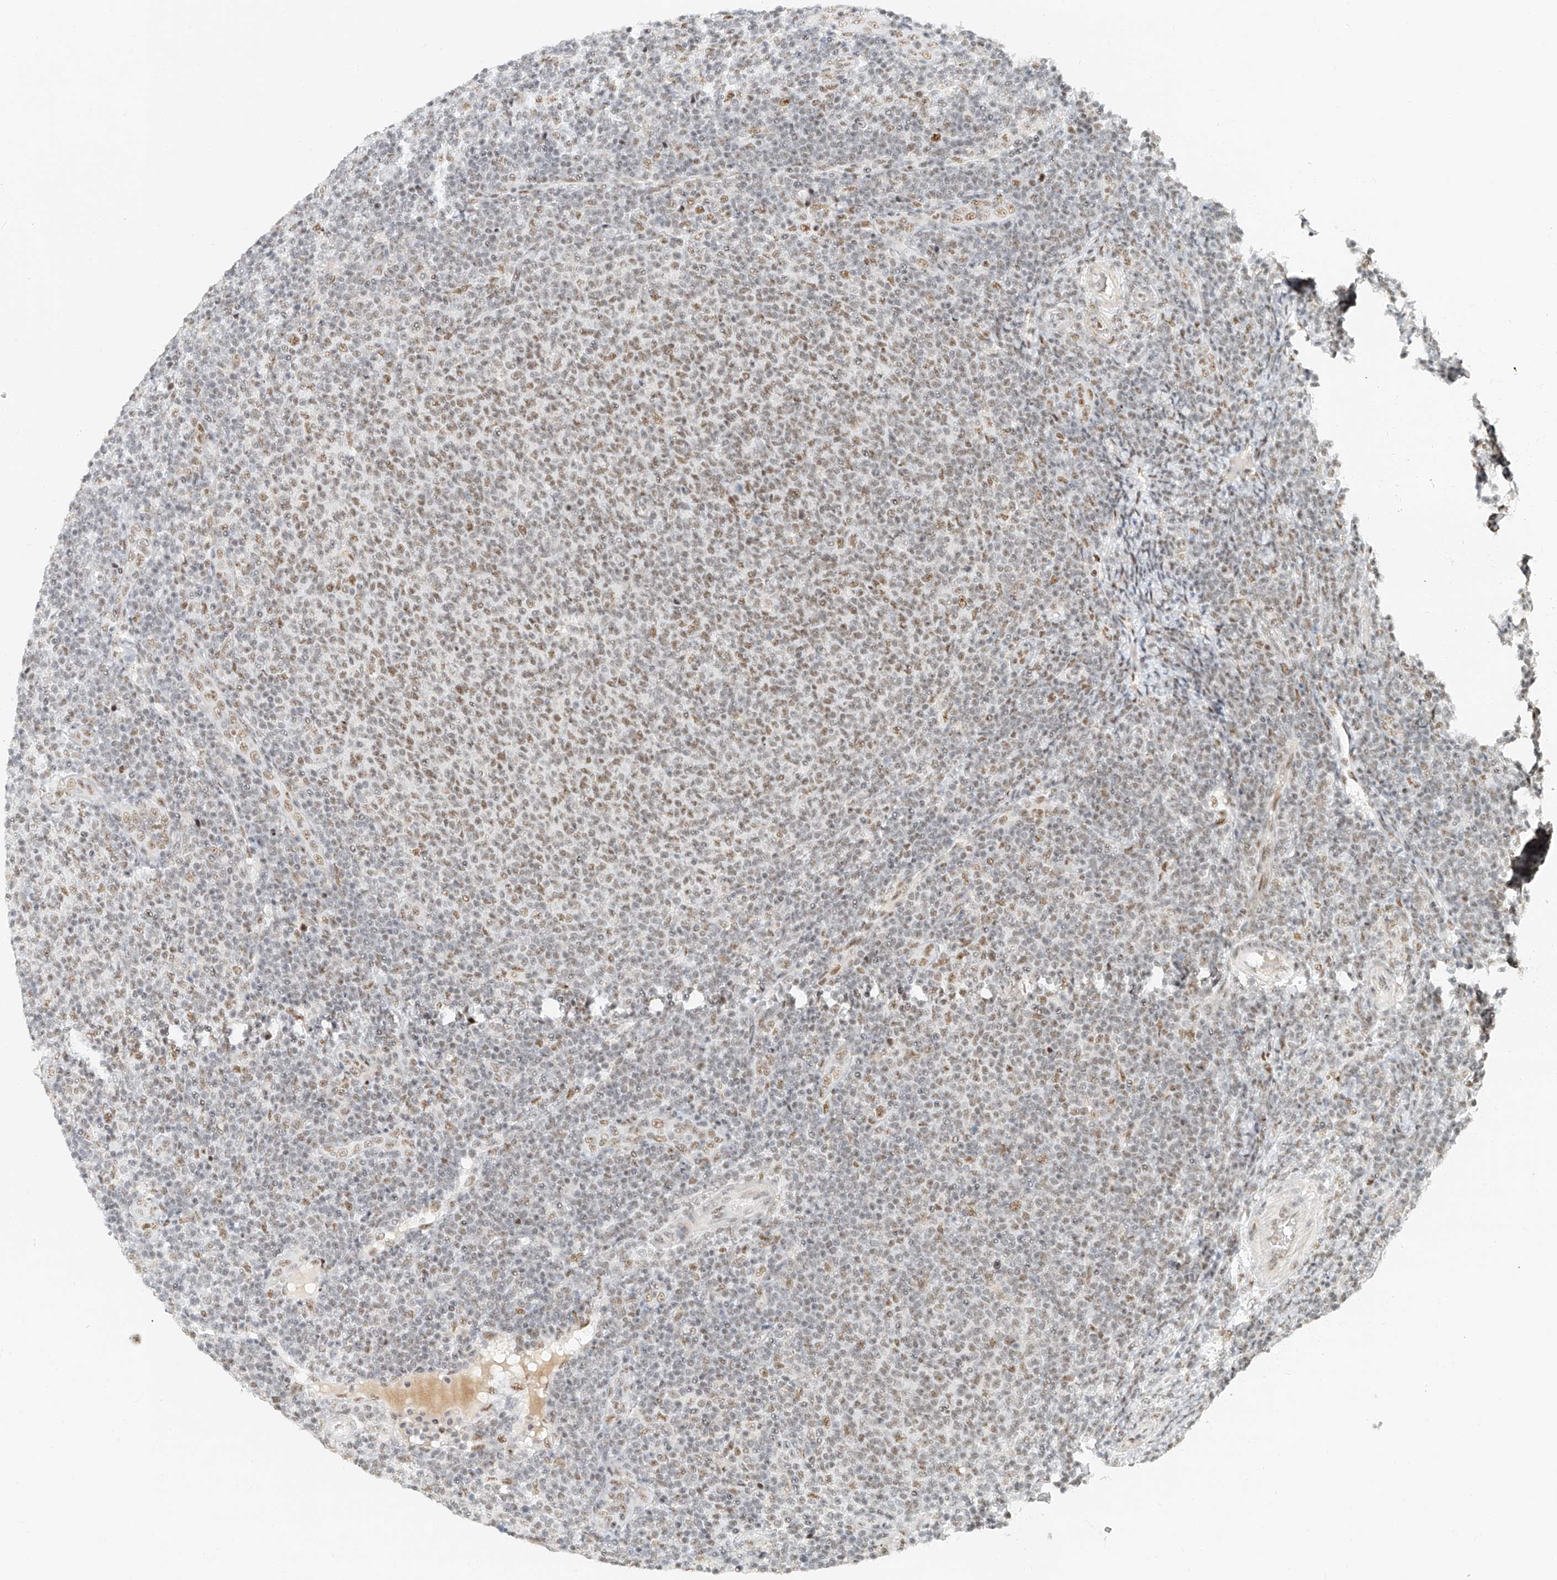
{"staining": {"intensity": "moderate", "quantity": "25%-75%", "location": "nuclear"}, "tissue": "lymphoma", "cell_type": "Tumor cells", "image_type": "cancer", "snomed": [{"axis": "morphology", "description": "Malignant lymphoma, non-Hodgkin's type, Low grade"}, {"axis": "topography", "description": "Lymph node"}], "caption": "Immunohistochemical staining of human malignant lymphoma, non-Hodgkin's type (low-grade) shows medium levels of moderate nuclear protein positivity in approximately 25%-75% of tumor cells. (Stains: DAB (3,3'-diaminobenzidine) in brown, nuclei in blue, Microscopy: brightfield microscopy at high magnification).", "gene": "CXorf58", "patient": {"sex": "male", "age": 66}}